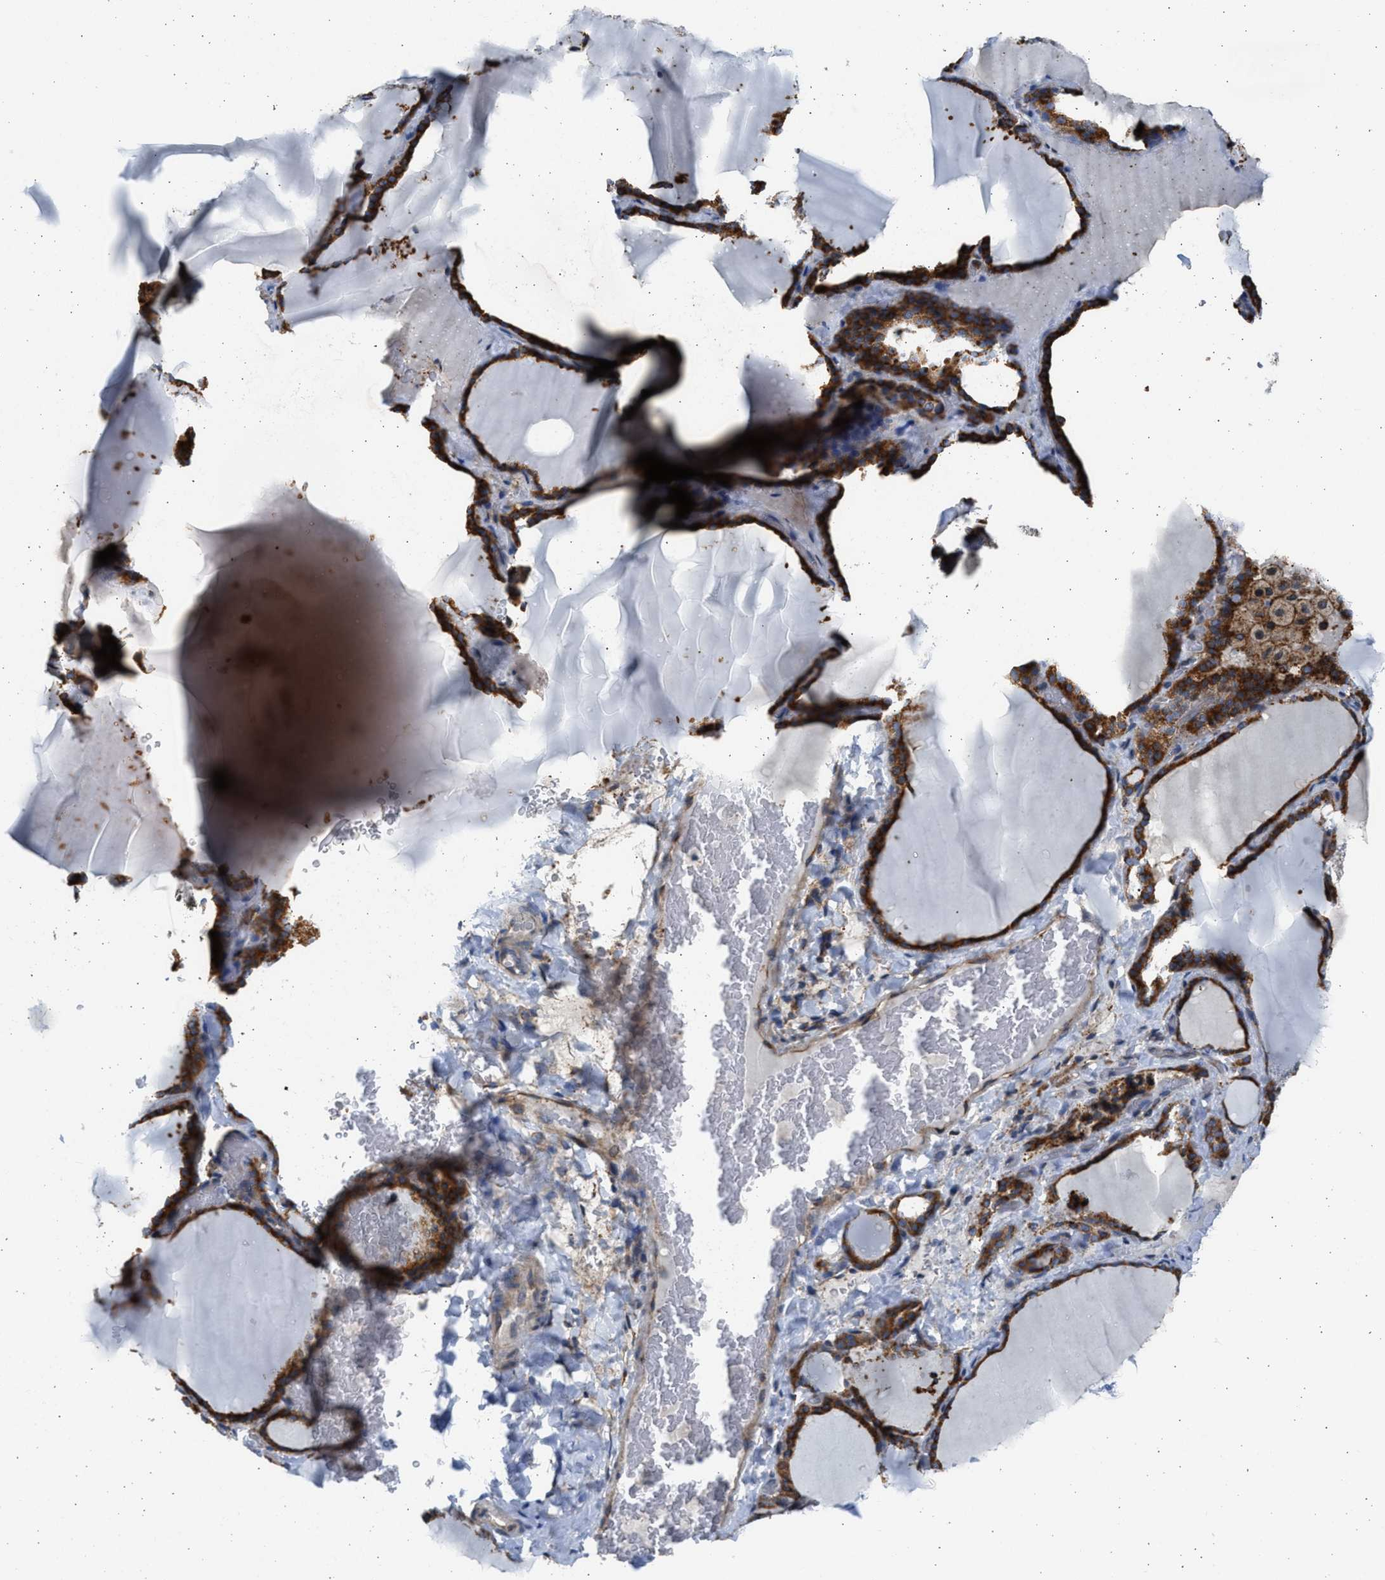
{"staining": {"intensity": "strong", "quantity": ">75%", "location": "cytoplasmic/membranous"}, "tissue": "thyroid gland", "cell_type": "Glandular cells", "image_type": "normal", "snomed": [{"axis": "morphology", "description": "Normal tissue, NOS"}, {"axis": "topography", "description": "Thyroid gland"}], "caption": "Immunohistochemical staining of normal thyroid gland displays >75% levels of strong cytoplasmic/membranous protein positivity in about >75% of glandular cells.", "gene": "PLD2", "patient": {"sex": "female", "age": 28}}